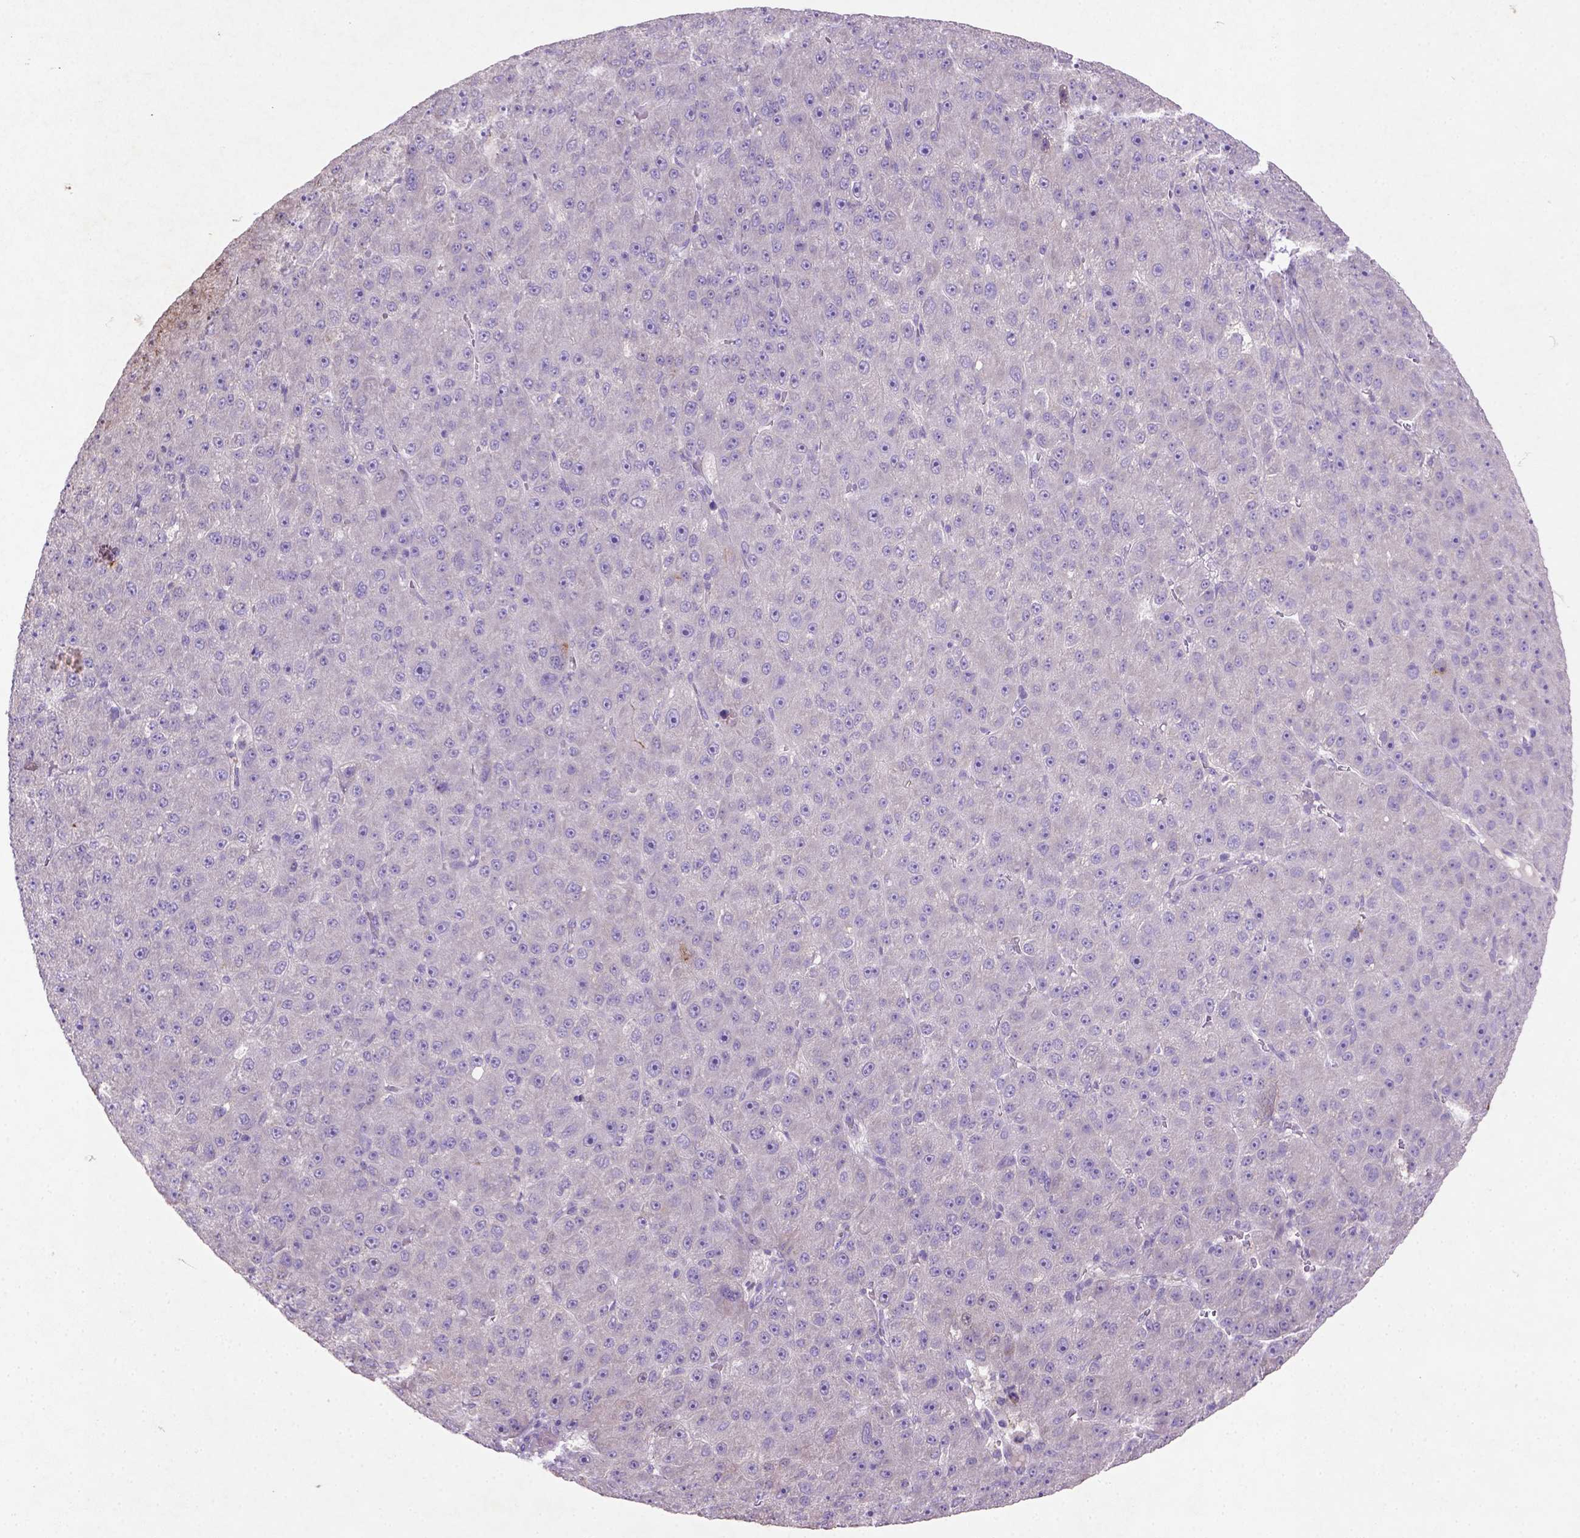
{"staining": {"intensity": "negative", "quantity": "none", "location": "none"}, "tissue": "liver cancer", "cell_type": "Tumor cells", "image_type": "cancer", "snomed": [{"axis": "morphology", "description": "Carcinoma, Hepatocellular, NOS"}, {"axis": "topography", "description": "Liver"}], "caption": "A photomicrograph of human hepatocellular carcinoma (liver) is negative for staining in tumor cells.", "gene": "NUDT2", "patient": {"sex": "male", "age": 67}}